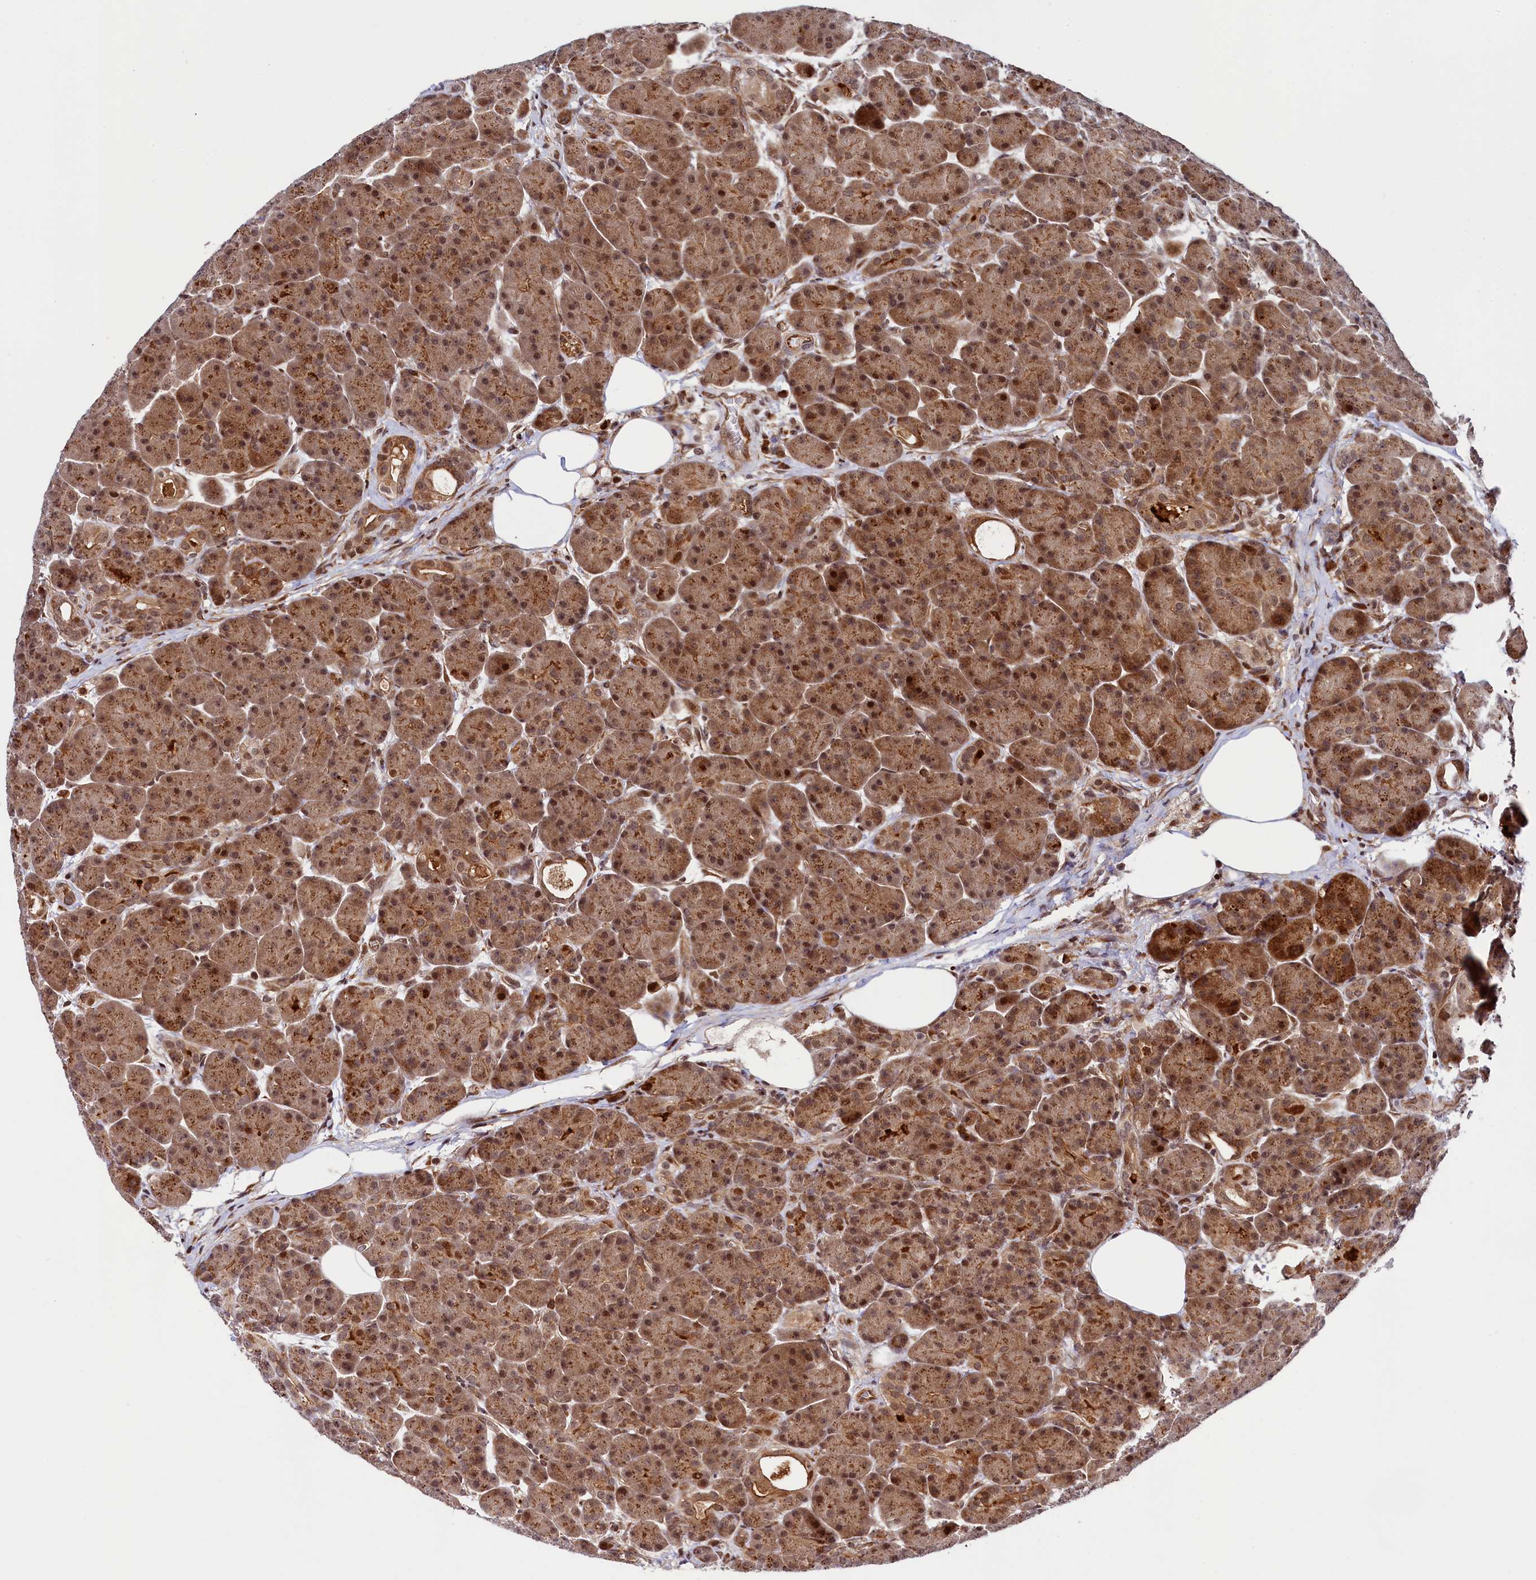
{"staining": {"intensity": "strong", "quantity": ">75%", "location": "cytoplasmic/membranous,nuclear"}, "tissue": "pancreas", "cell_type": "Exocrine glandular cells", "image_type": "normal", "snomed": [{"axis": "morphology", "description": "Normal tissue, NOS"}, {"axis": "topography", "description": "Pancreas"}], "caption": "An image of human pancreas stained for a protein displays strong cytoplasmic/membranous,nuclear brown staining in exocrine glandular cells. The staining was performed using DAB, with brown indicating positive protein expression. Nuclei are stained blue with hematoxylin.", "gene": "LEO1", "patient": {"sex": "male", "age": 63}}